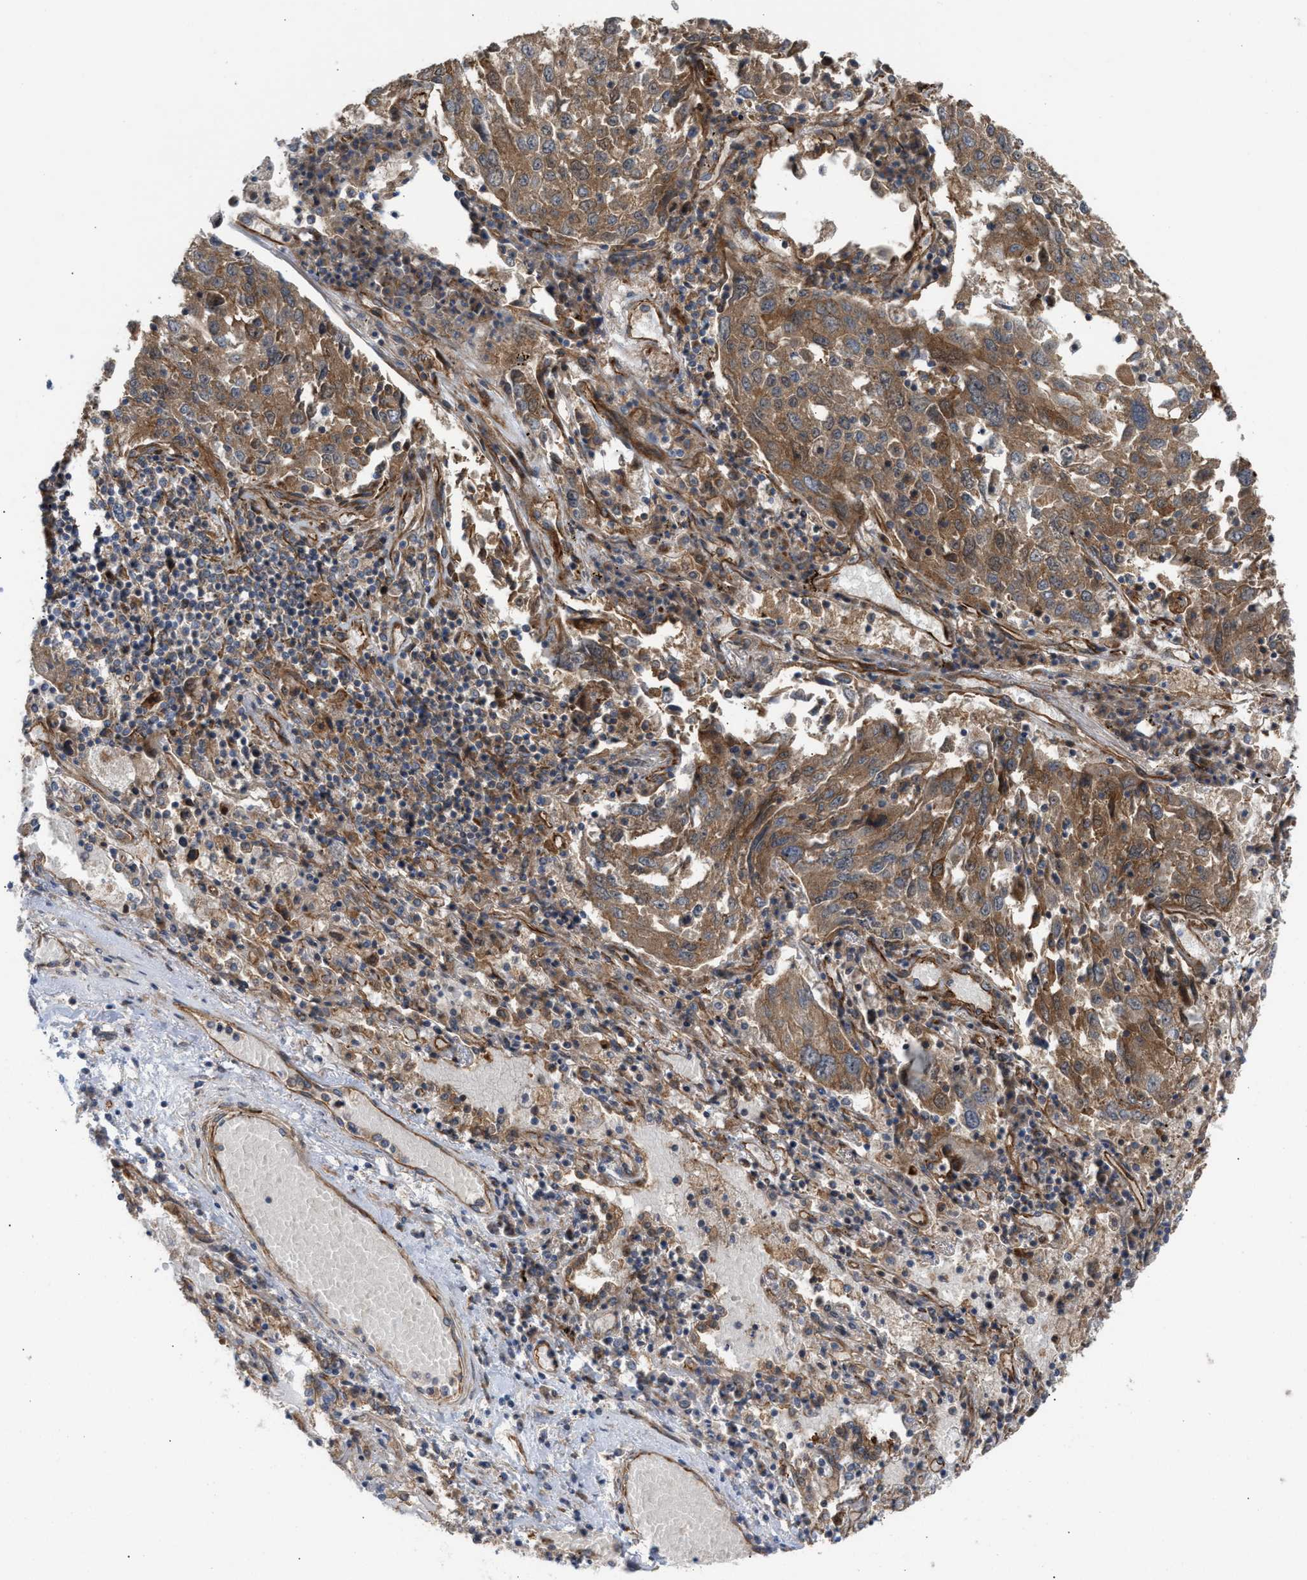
{"staining": {"intensity": "moderate", "quantity": ">75%", "location": "cytoplasmic/membranous"}, "tissue": "lung cancer", "cell_type": "Tumor cells", "image_type": "cancer", "snomed": [{"axis": "morphology", "description": "Squamous cell carcinoma, NOS"}, {"axis": "topography", "description": "Lung"}], "caption": "Lung squamous cell carcinoma tissue exhibits moderate cytoplasmic/membranous positivity in approximately >75% of tumor cells, visualized by immunohistochemistry.", "gene": "EPS15L1", "patient": {"sex": "male", "age": 65}}